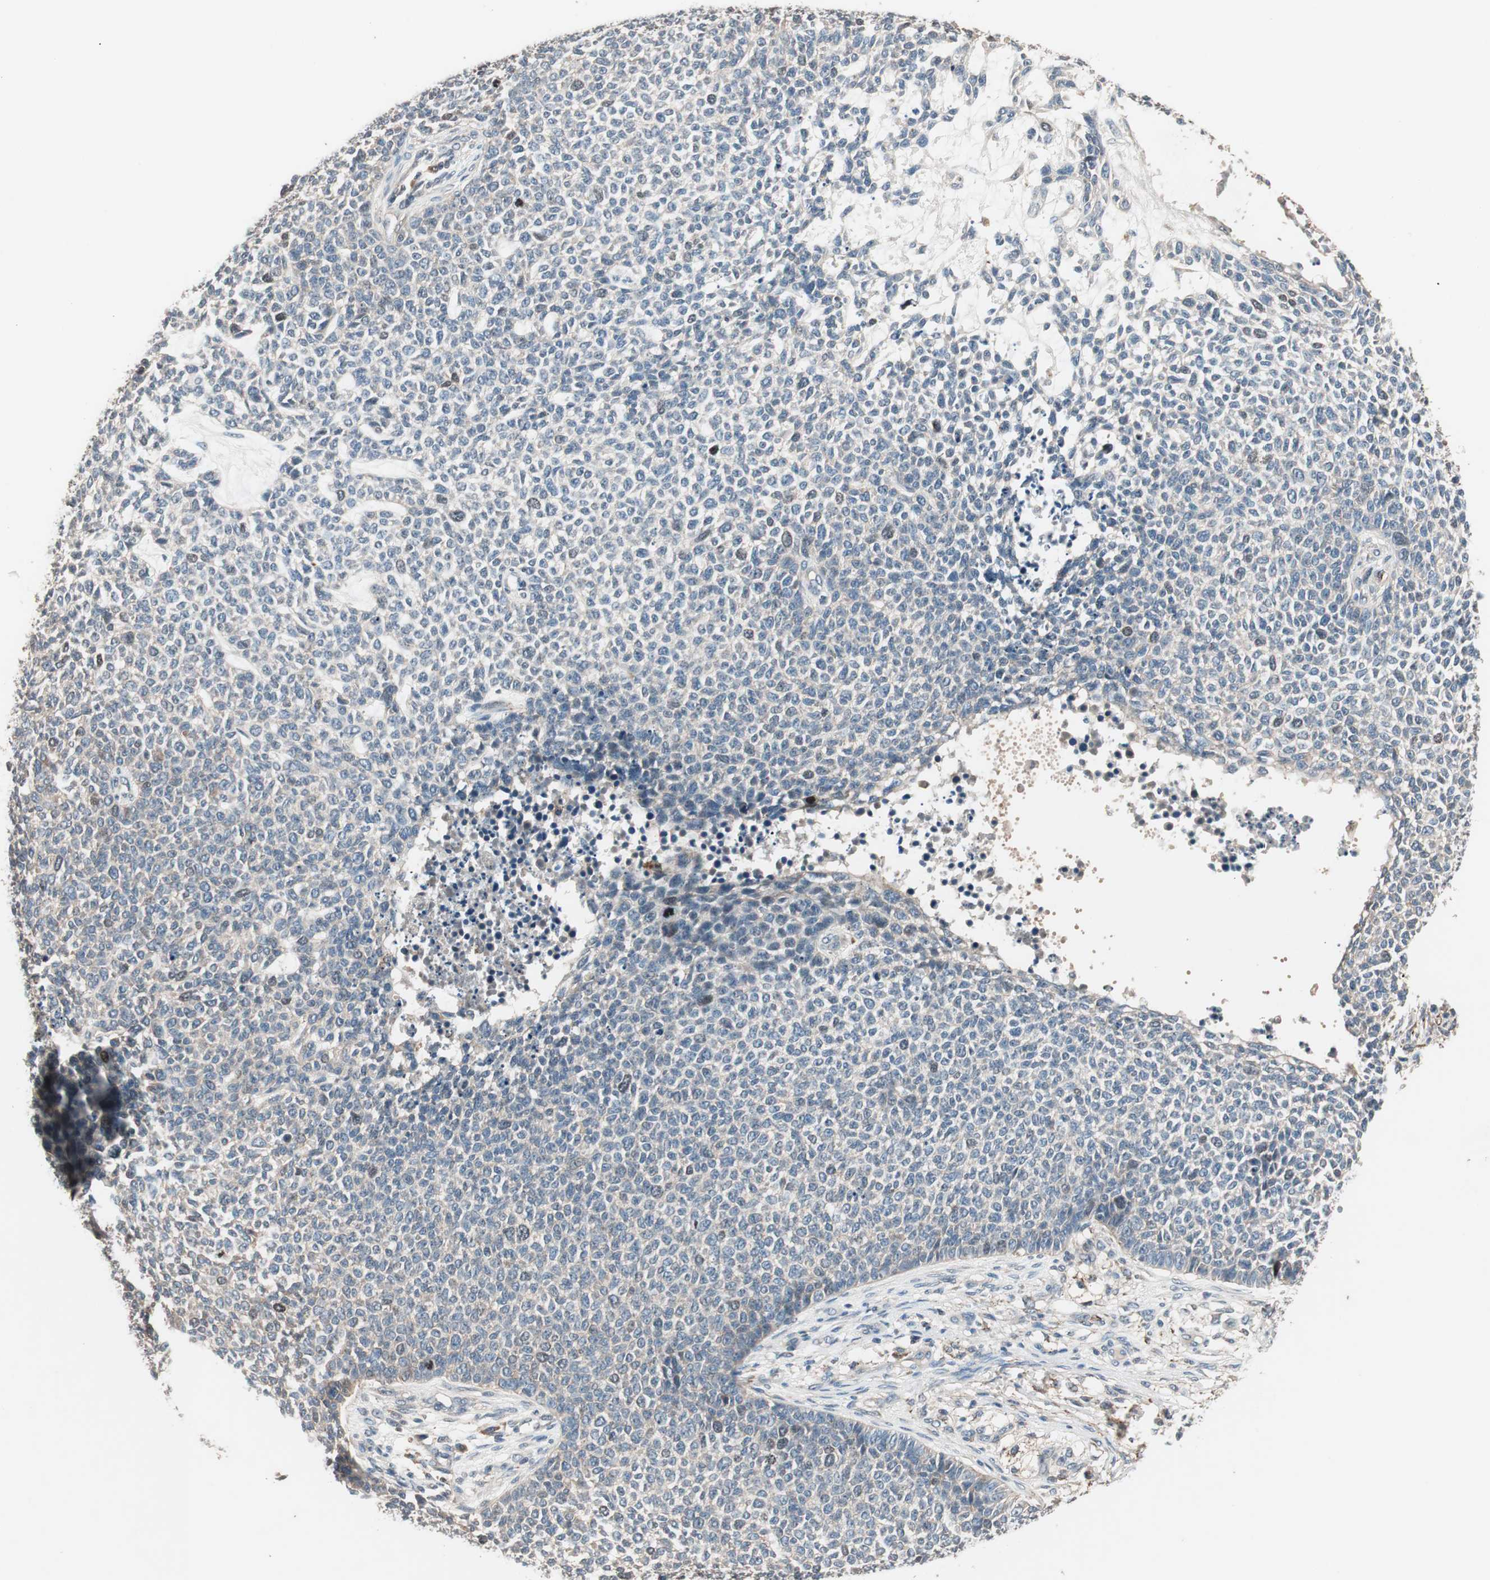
{"staining": {"intensity": "weak", "quantity": ">75%", "location": "cytoplasmic/membranous,nuclear"}, "tissue": "skin cancer", "cell_type": "Tumor cells", "image_type": "cancer", "snomed": [{"axis": "morphology", "description": "Basal cell carcinoma"}, {"axis": "topography", "description": "Skin"}], "caption": "Immunohistochemical staining of human skin basal cell carcinoma displays low levels of weak cytoplasmic/membranous and nuclear staining in approximately >75% of tumor cells. (IHC, brightfield microscopy, high magnification).", "gene": "NFRKB", "patient": {"sex": "female", "age": 84}}